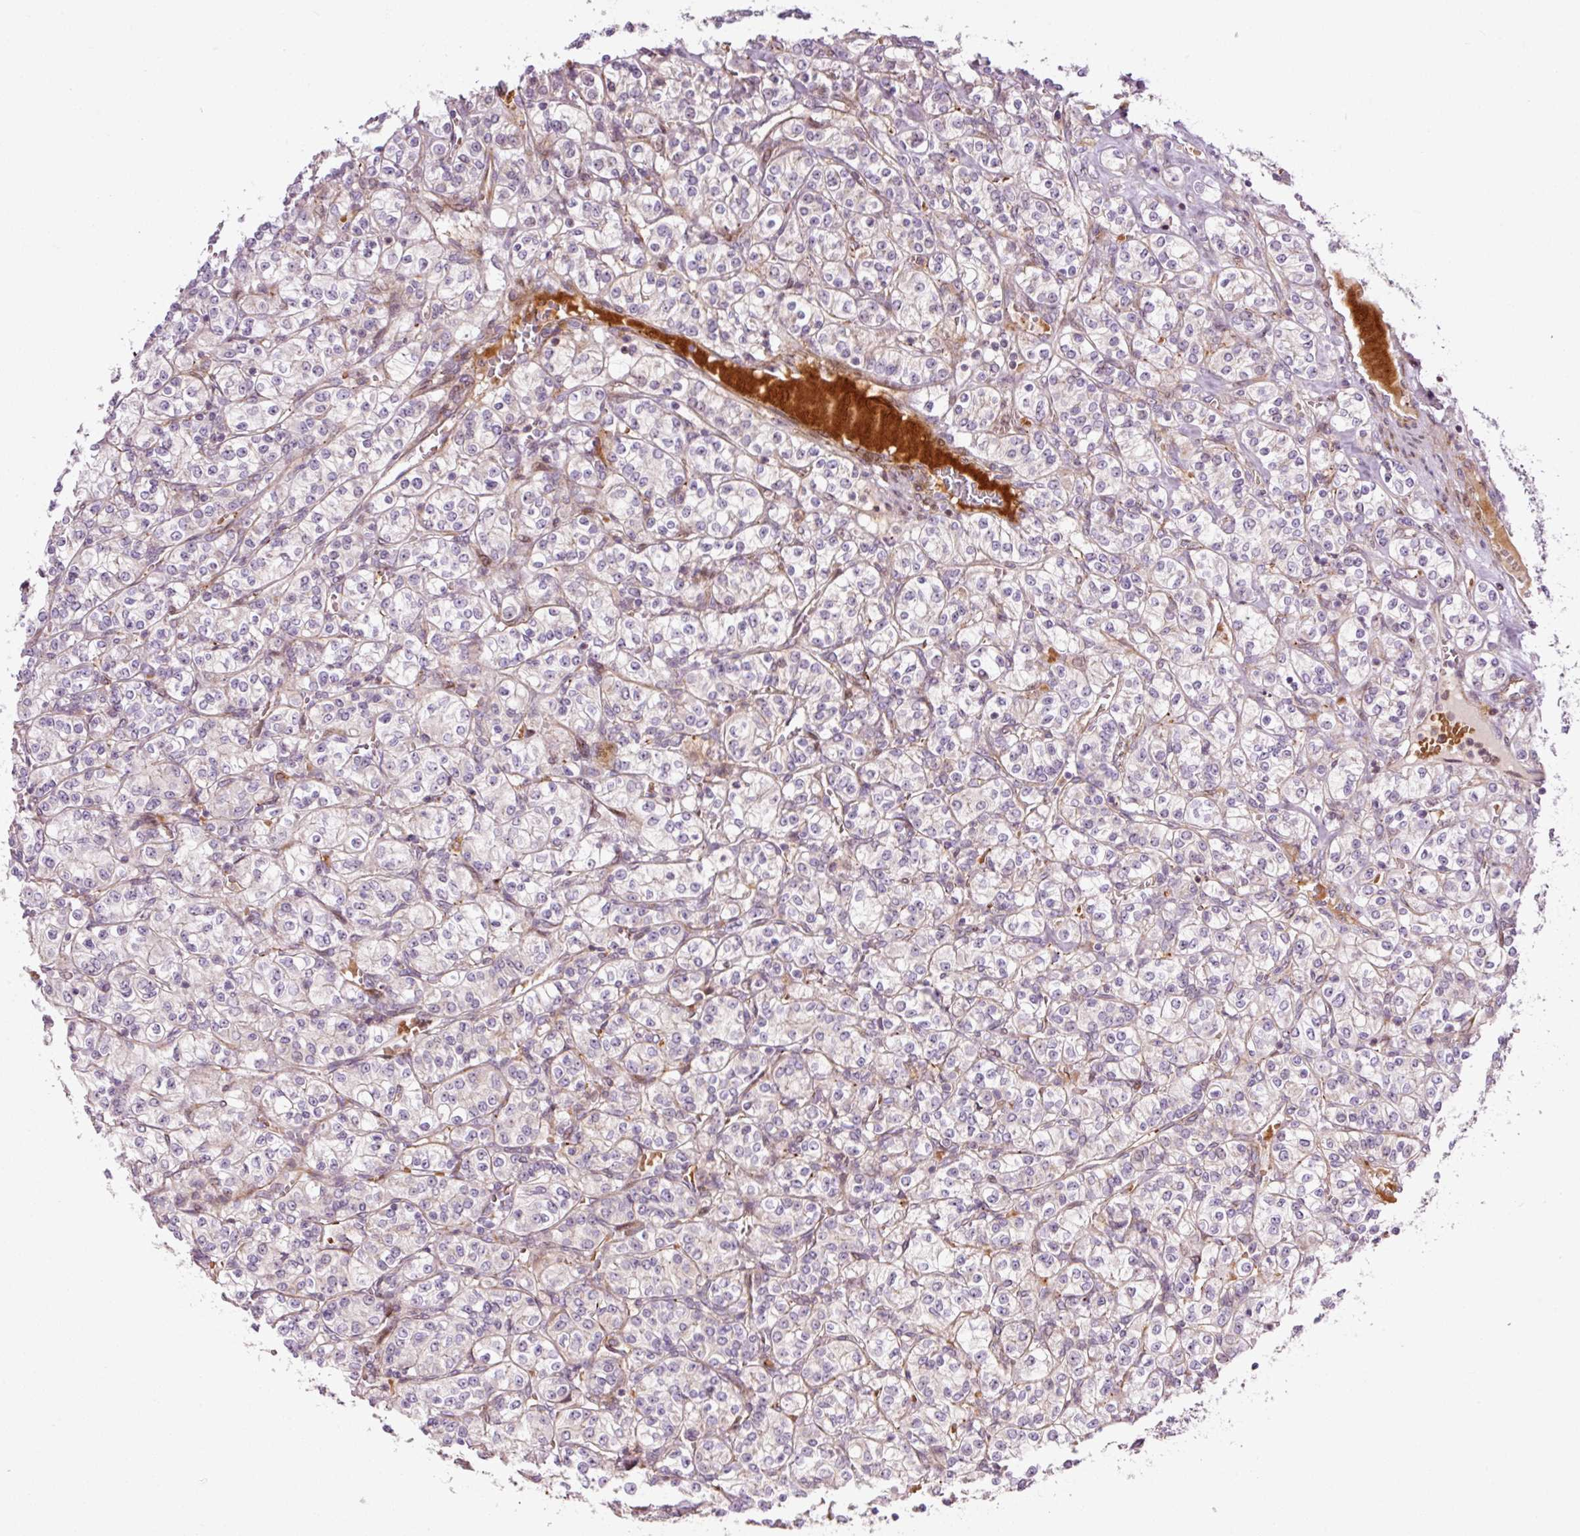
{"staining": {"intensity": "negative", "quantity": "none", "location": "none"}, "tissue": "renal cancer", "cell_type": "Tumor cells", "image_type": "cancer", "snomed": [{"axis": "morphology", "description": "Adenocarcinoma, NOS"}, {"axis": "topography", "description": "Kidney"}], "caption": "DAB (3,3'-diaminobenzidine) immunohistochemical staining of renal adenocarcinoma demonstrates no significant staining in tumor cells.", "gene": "ANKRD20A1", "patient": {"sex": "male", "age": 77}}